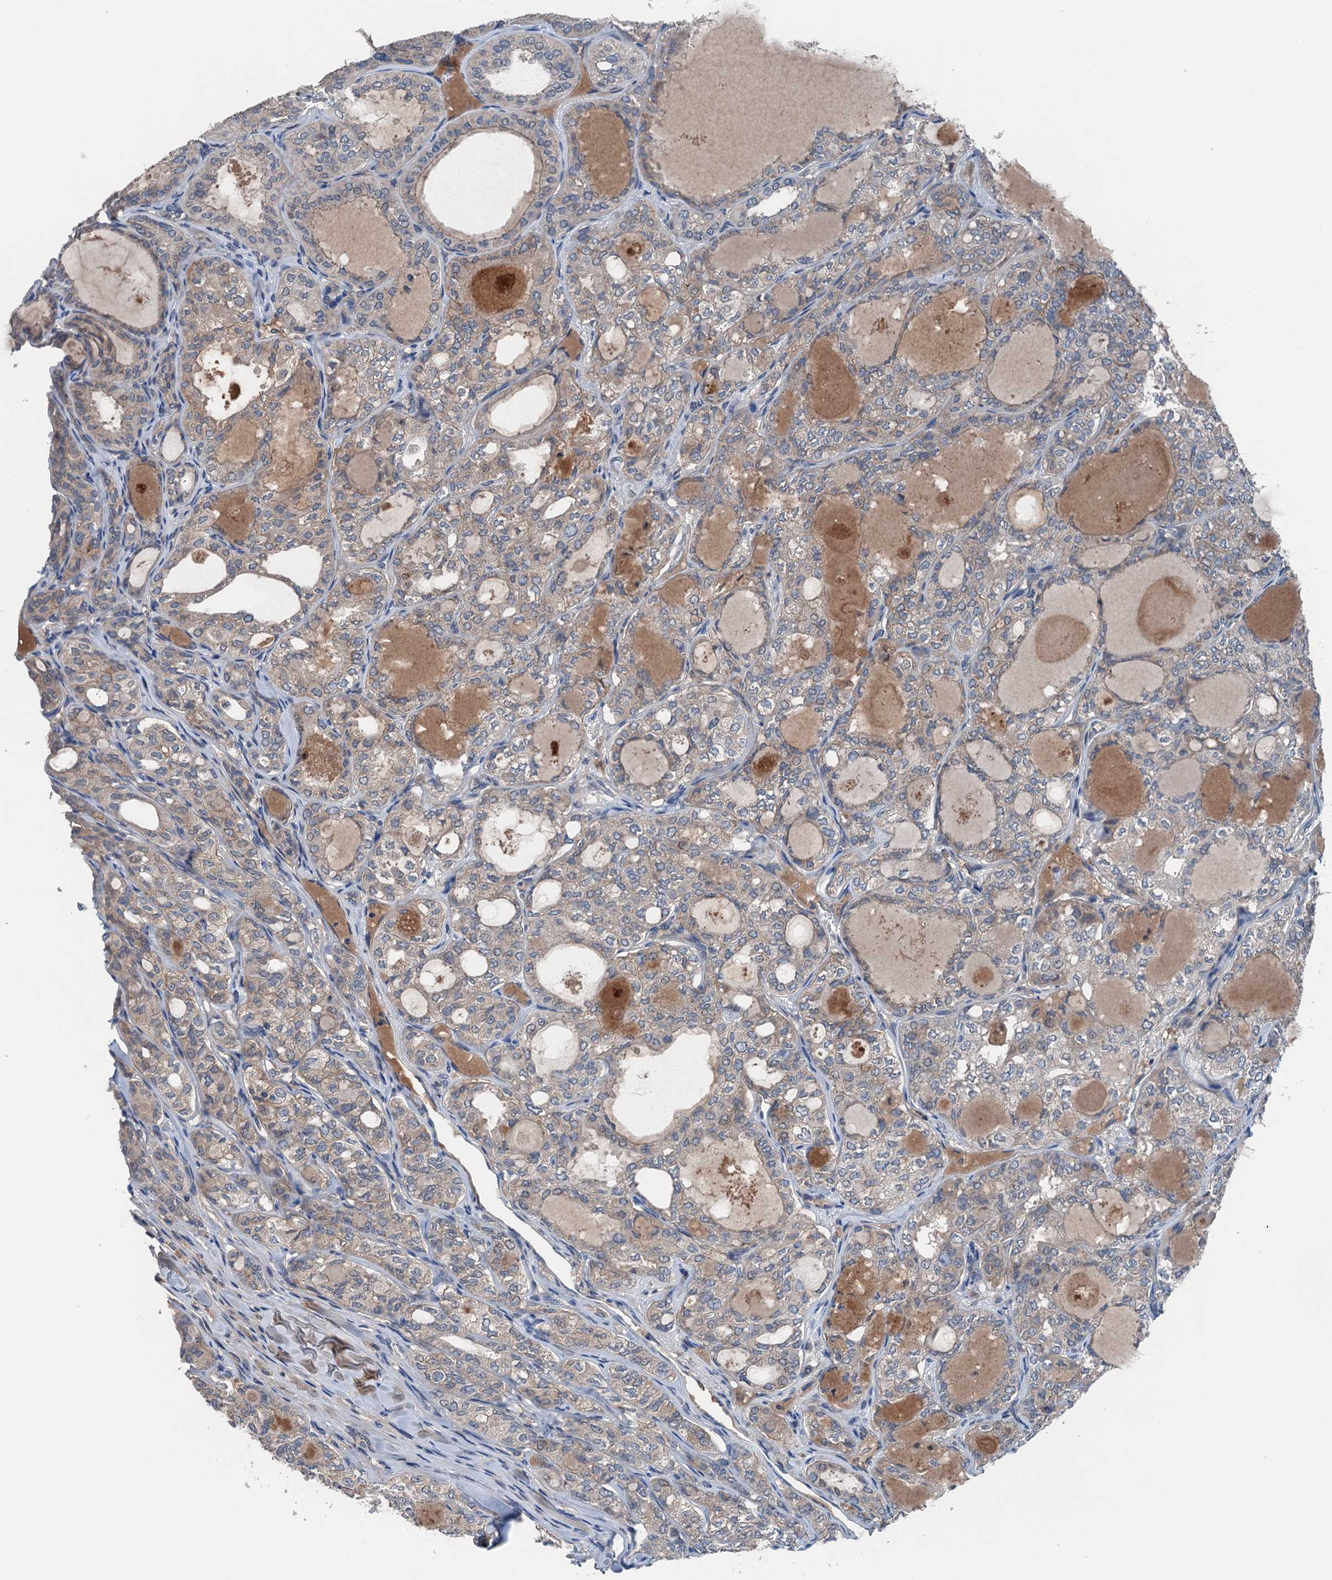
{"staining": {"intensity": "weak", "quantity": "<25%", "location": "cytoplasmic/membranous"}, "tissue": "thyroid cancer", "cell_type": "Tumor cells", "image_type": "cancer", "snomed": [{"axis": "morphology", "description": "Follicular adenoma carcinoma, NOS"}, {"axis": "topography", "description": "Thyroid gland"}], "caption": "The histopathology image exhibits no staining of tumor cells in thyroid cancer (follicular adenoma carcinoma).", "gene": "SLC2A10", "patient": {"sex": "male", "age": 75}}